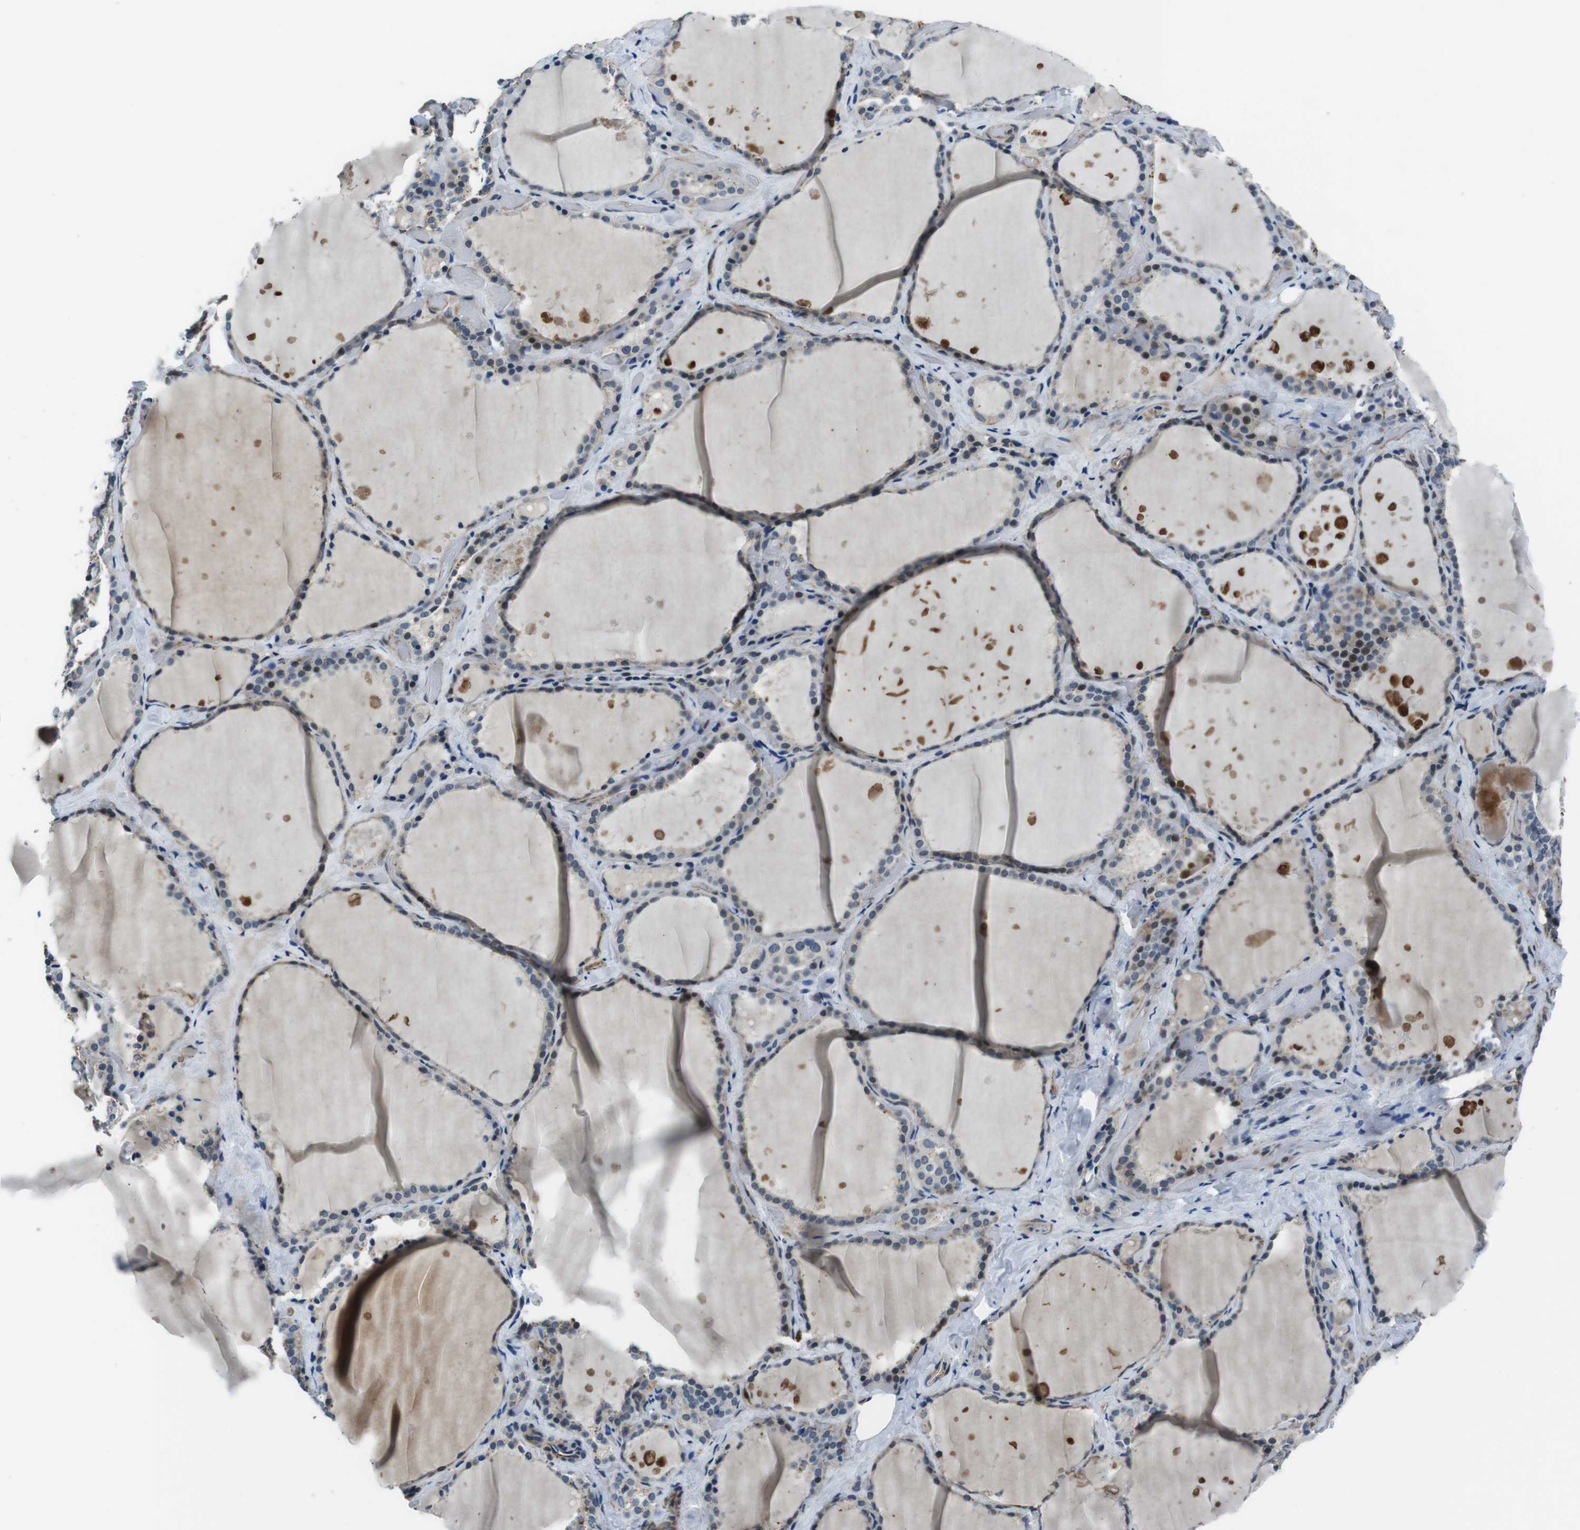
{"staining": {"intensity": "negative", "quantity": "none", "location": "none"}, "tissue": "thyroid gland", "cell_type": "Glandular cells", "image_type": "normal", "snomed": [{"axis": "morphology", "description": "Normal tissue, NOS"}, {"axis": "topography", "description": "Thyroid gland"}], "caption": "Photomicrograph shows no significant protein expression in glandular cells of normal thyroid gland.", "gene": "LRRC49", "patient": {"sex": "female", "age": 44}}